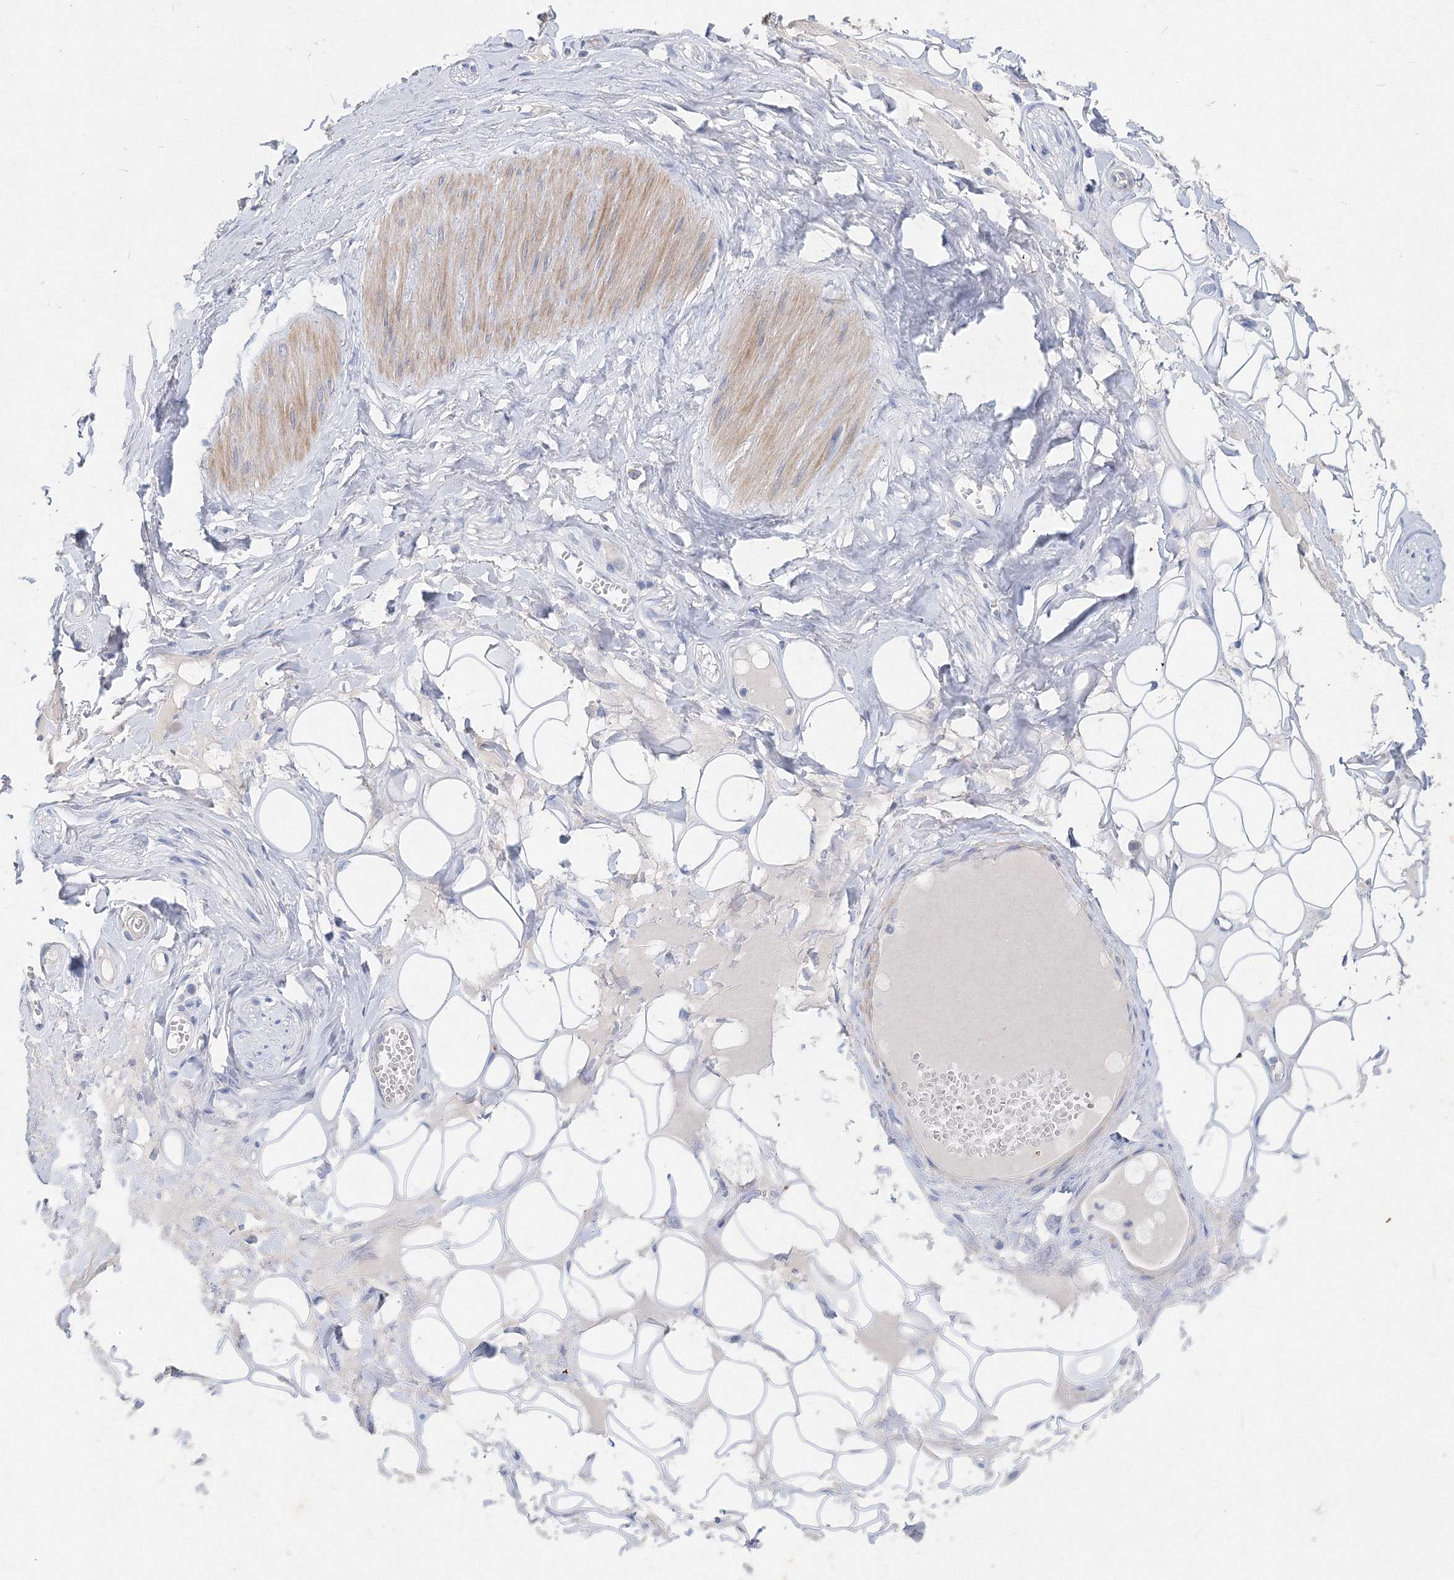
{"staining": {"intensity": "negative", "quantity": "none", "location": "none"}, "tissue": "adipose tissue", "cell_type": "Adipocytes", "image_type": "normal", "snomed": [{"axis": "morphology", "description": "Normal tissue, NOS"}, {"axis": "morphology", "description": "Inflammation, NOS"}, {"axis": "topography", "description": "Salivary gland"}, {"axis": "topography", "description": "Peripheral nerve tissue"}], "caption": "Immunohistochemical staining of unremarkable adipose tissue exhibits no significant expression in adipocytes.", "gene": "OSBPL6", "patient": {"sex": "female", "age": 75}}